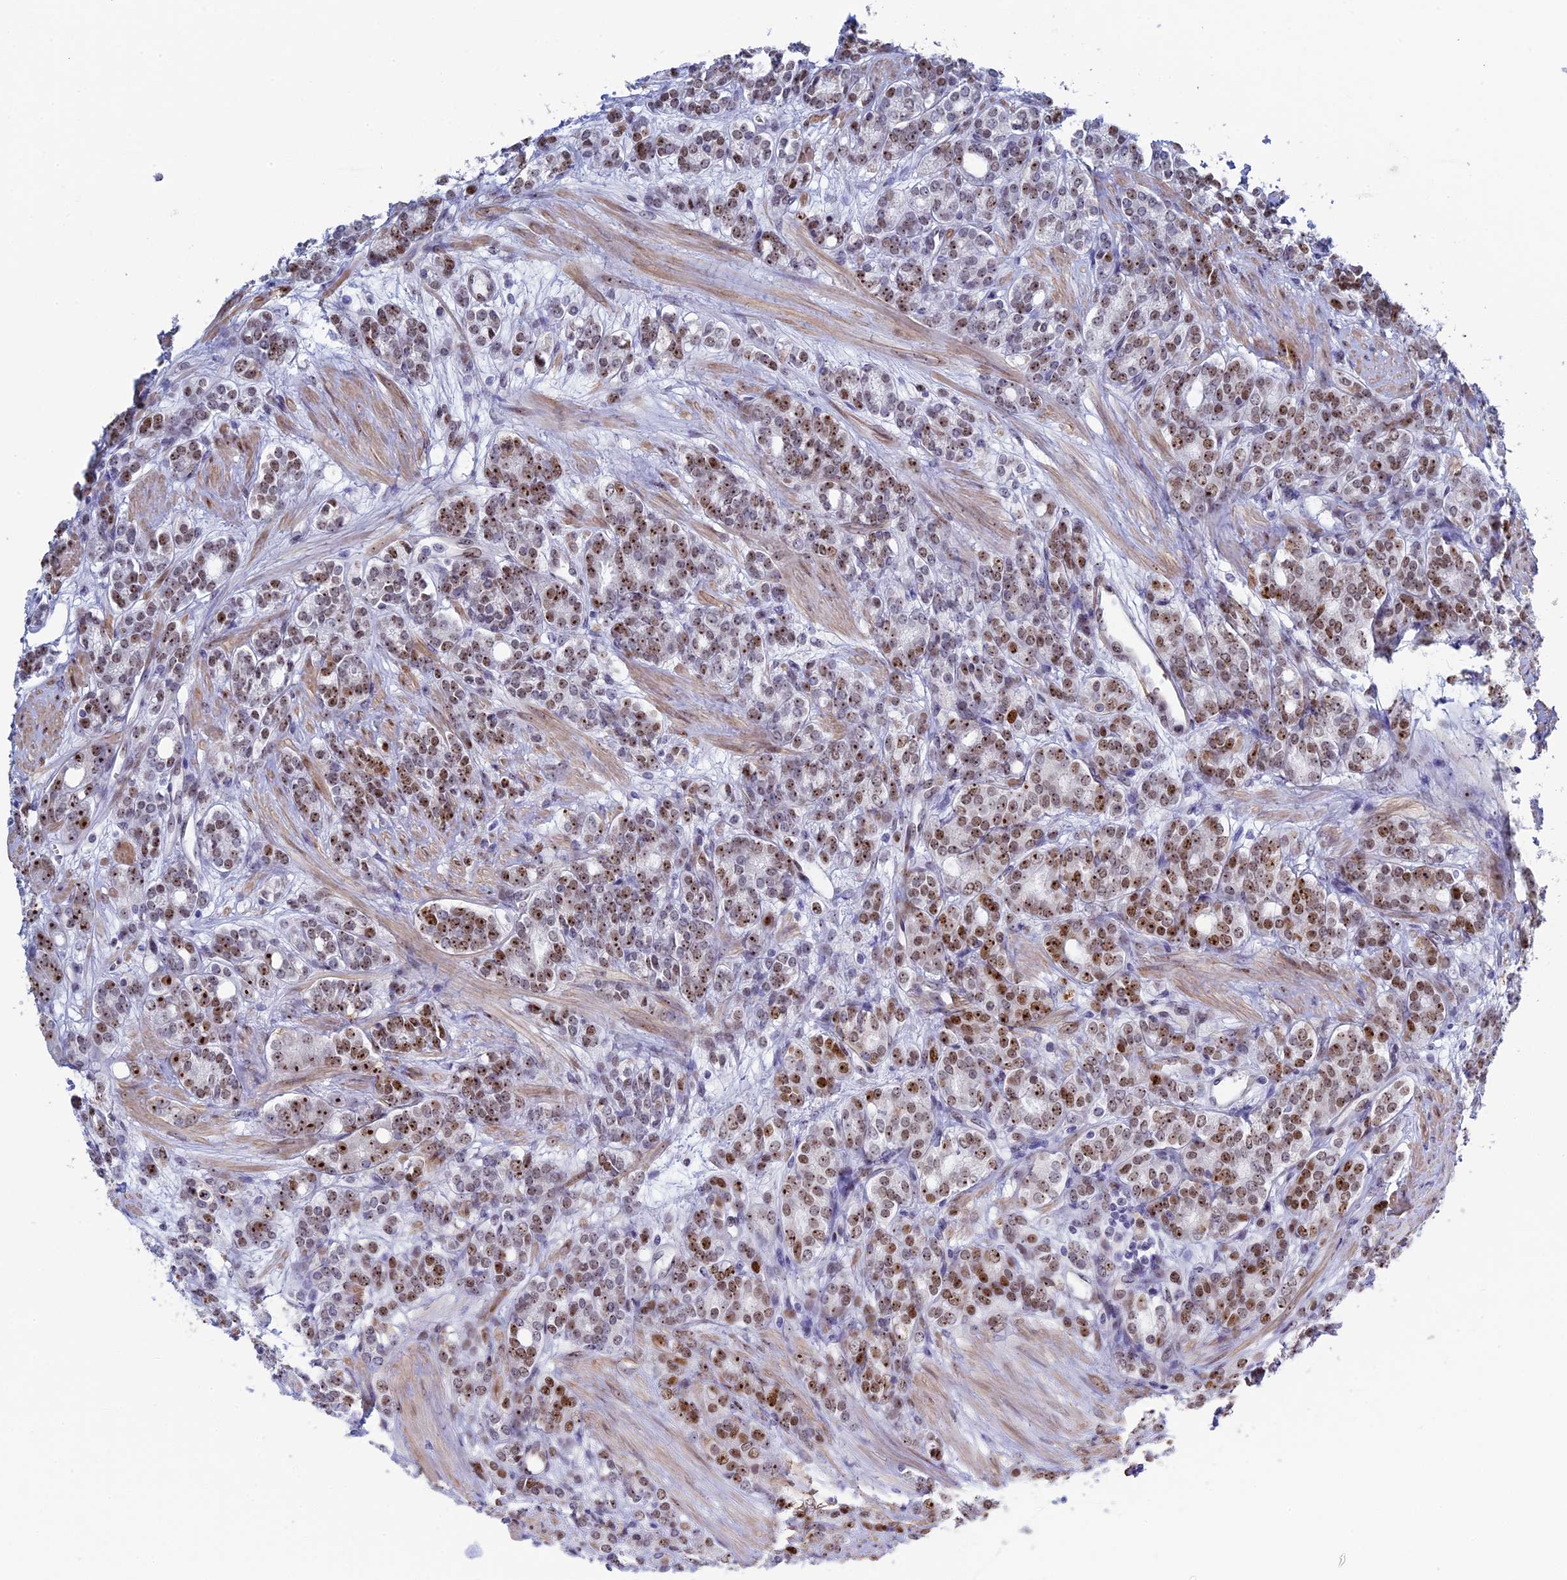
{"staining": {"intensity": "strong", "quantity": ">75%", "location": "nuclear"}, "tissue": "prostate cancer", "cell_type": "Tumor cells", "image_type": "cancer", "snomed": [{"axis": "morphology", "description": "Adenocarcinoma, High grade"}, {"axis": "topography", "description": "Prostate"}], "caption": "The micrograph displays immunohistochemical staining of prostate cancer (adenocarcinoma (high-grade)). There is strong nuclear expression is appreciated in about >75% of tumor cells.", "gene": "CCDC86", "patient": {"sex": "male", "age": 62}}